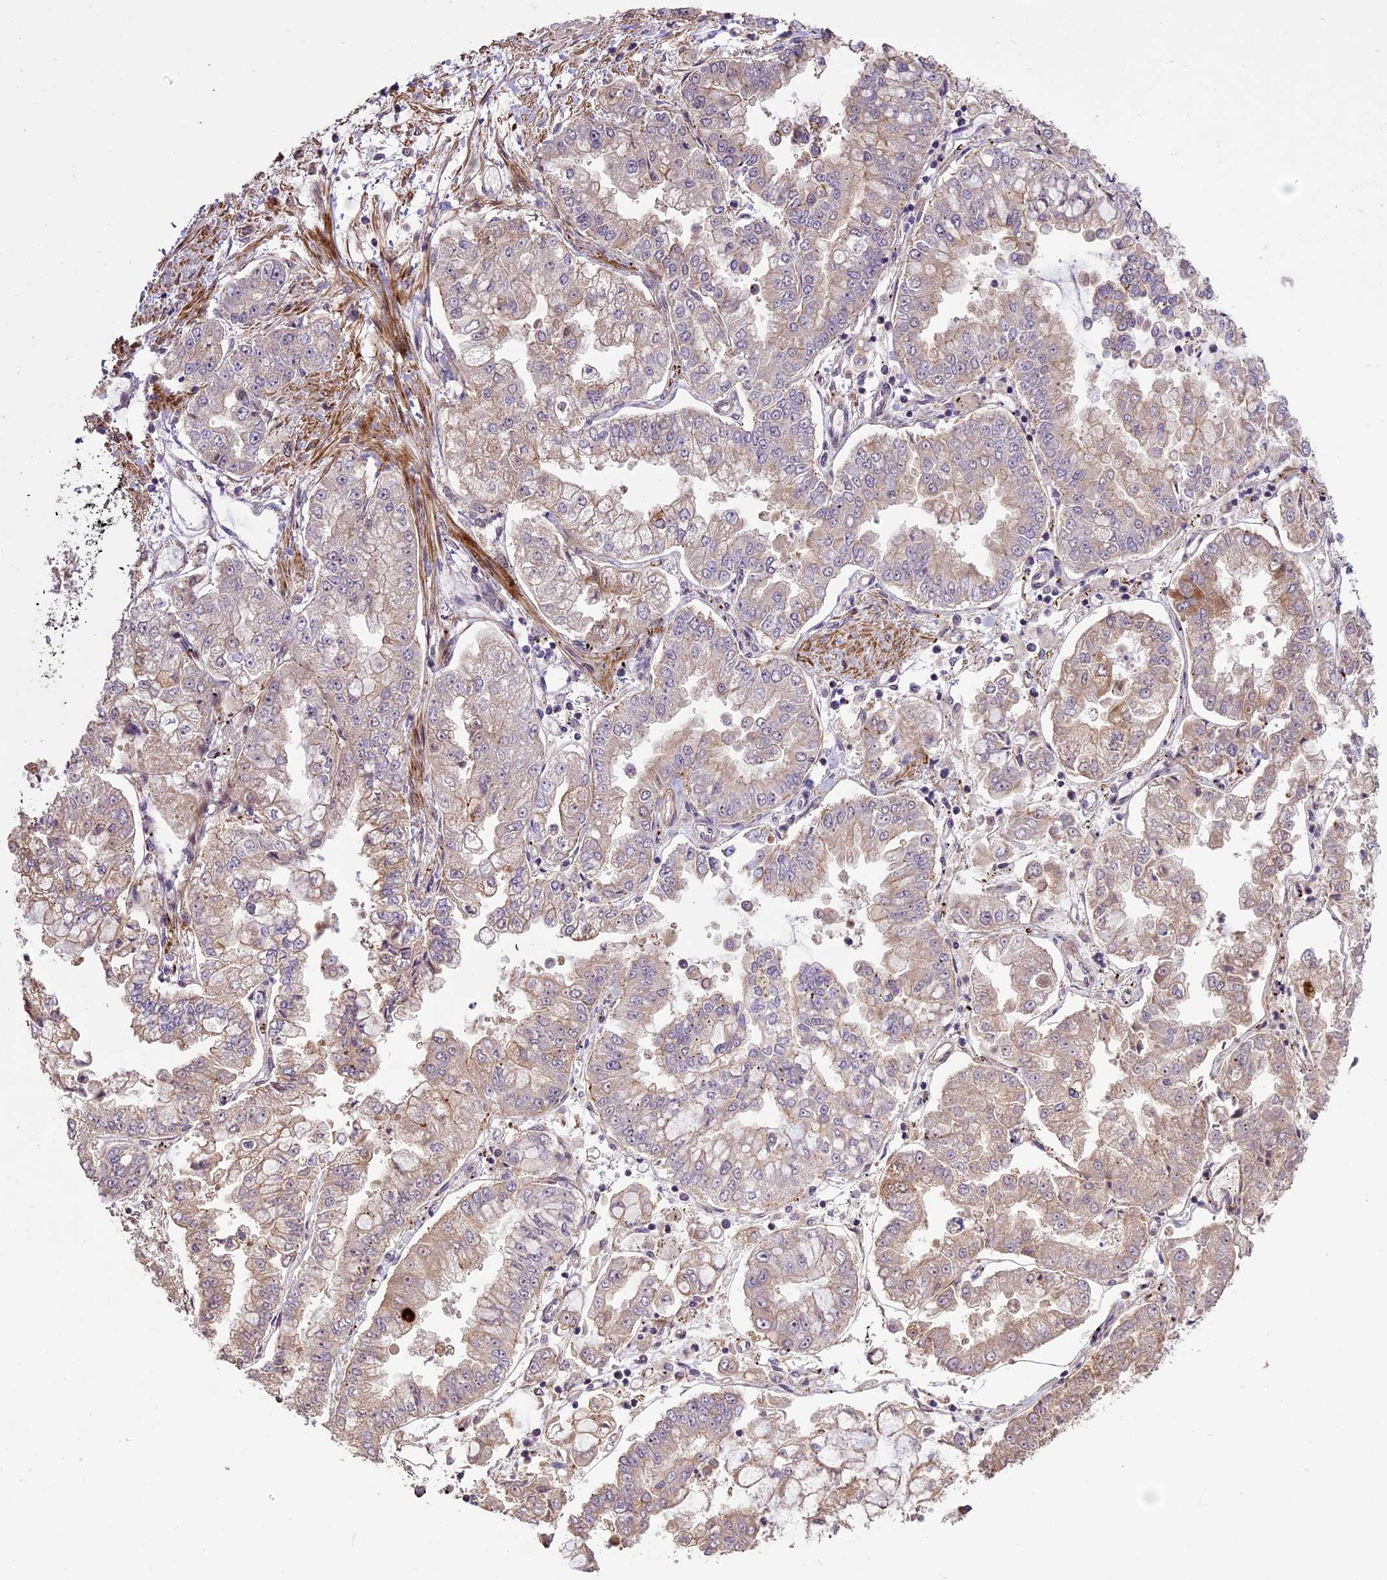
{"staining": {"intensity": "weak", "quantity": "<25%", "location": "cytoplasmic/membranous"}, "tissue": "stomach cancer", "cell_type": "Tumor cells", "image_type": "cancer", "snomed": [{"axis": "morphology", "description": "Adenocarcinoma, NOS"}, {"axis": "topography", "description": "Stomach"}], "caption": "Immunohistochemistry (IHC) image of neoplastic tissue: adenocarcinoma (stomach) stained with DAB displays no significant protein expression in tumor cells.", "gene": "ENHO", "patient": {"sex": "male", "age": 76}}